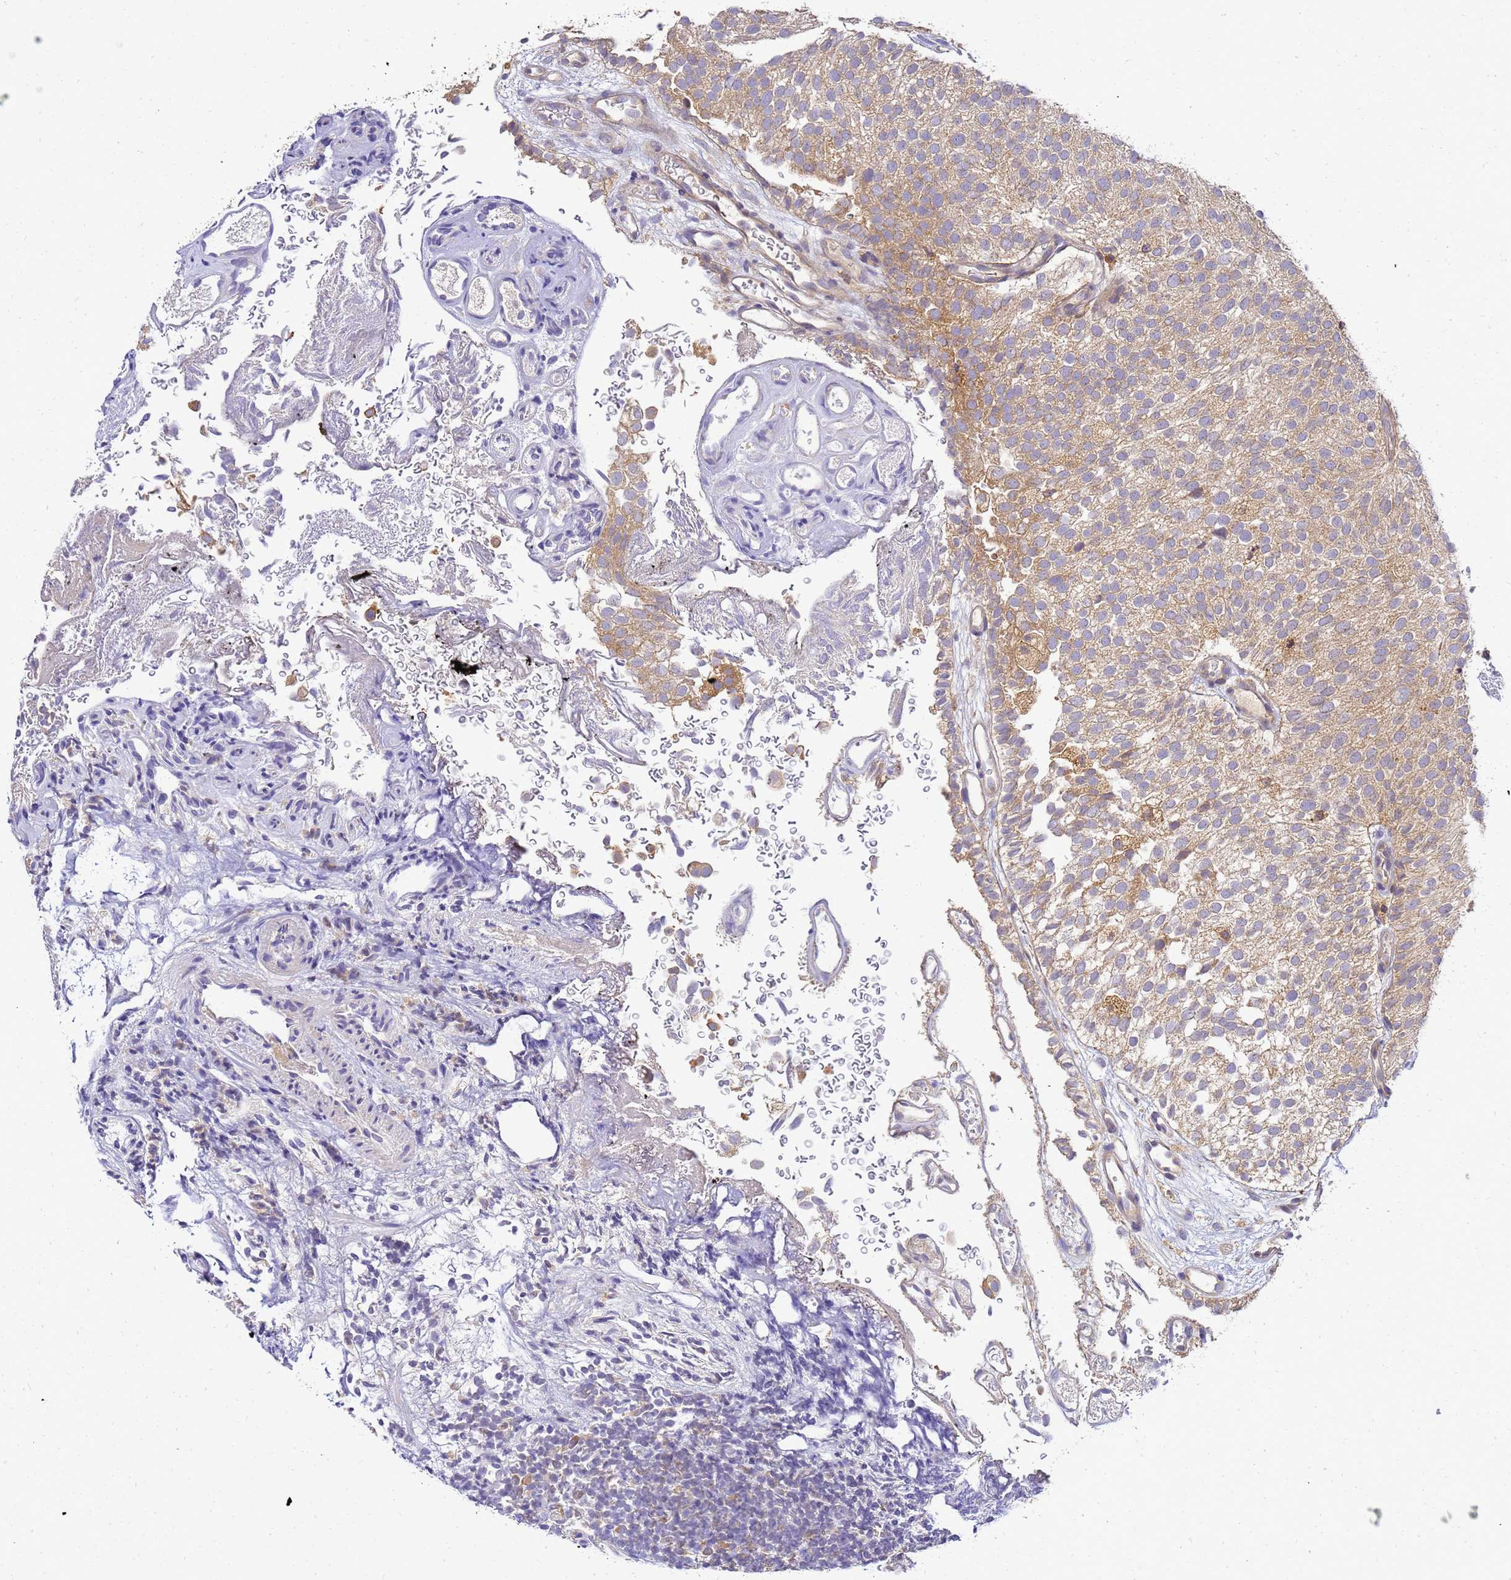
{"staining": {"intensity": "moderate", "quantity": ">75%", "location": "cytoplasmic/membranous"}, "tissue": "urothelial cancer", "cell_type": "Tumor cells", "image_type": "cancer", "snomed": [{"axis": "morphology", "description": "Urothelial carcinoma, Low grade"}, {"axis": "topography", "description": "Urinary bladder"}], "caption": "A brown stain highlights moderate cytoplasmic/membranous expression of a protein in urothelial carcinoma (low-grade) tumor cells.", "gene": "ADPGK", "patient": {"sex": "male", "age": 78}}